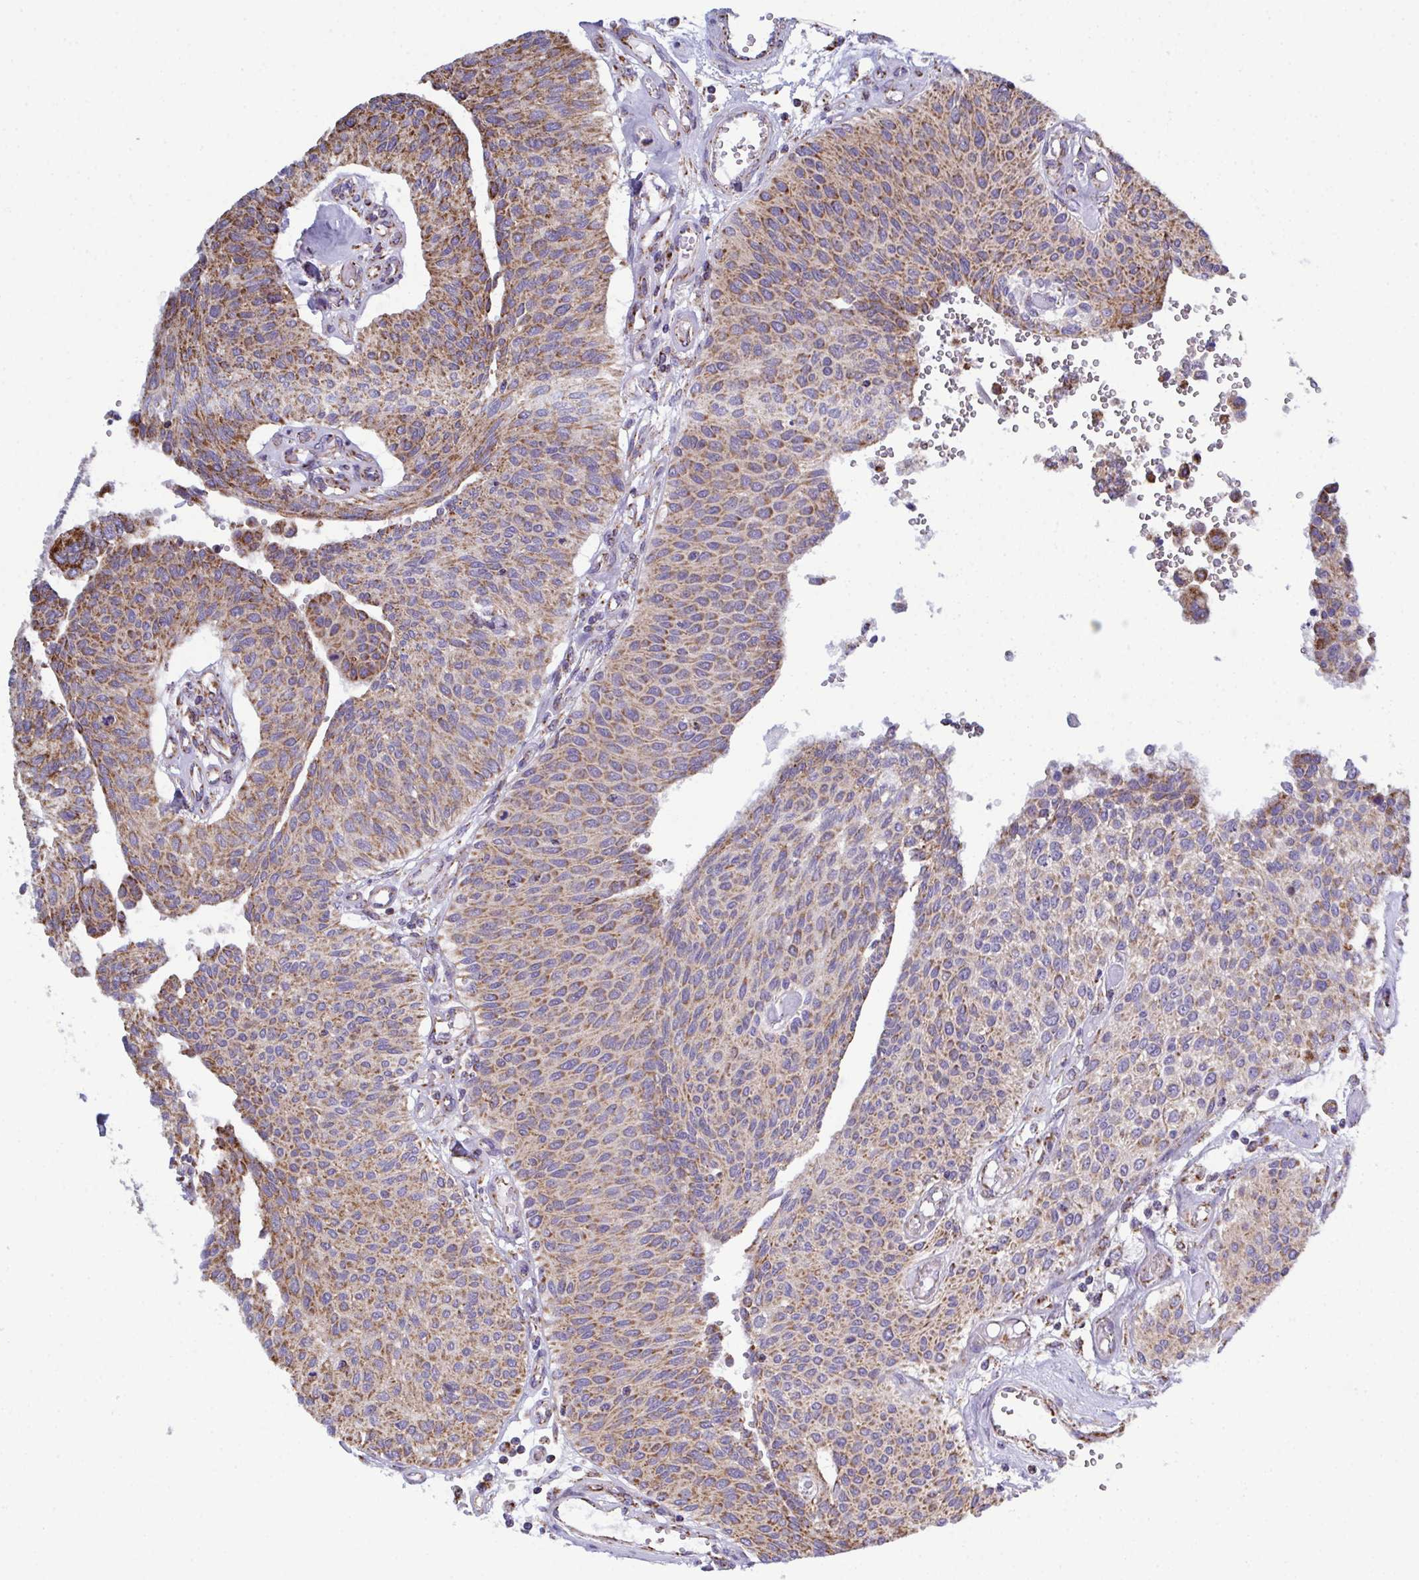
{"staining": {"intensity": "moderate", "quantity": ">75%", "location": "cytoplasmic/membranous"}, "tissue": "urothelial cancer", "cell_type": "Tumor cells", "image_type": "cancer", "snomed": [{"axis": "morphology", "description": "Urothelial carcinoma, NOS"}, {"axis": "topography", "description": "Urinary bladder"}], "caption": "Immunohistochemistry of human urothelial cancer shows medium levels of moderate cytoplasmic/membranous expression in approximately >75% of tumor cells.", "gene": "CSDE1", "patient": {"sex": "male", "age": 55}}